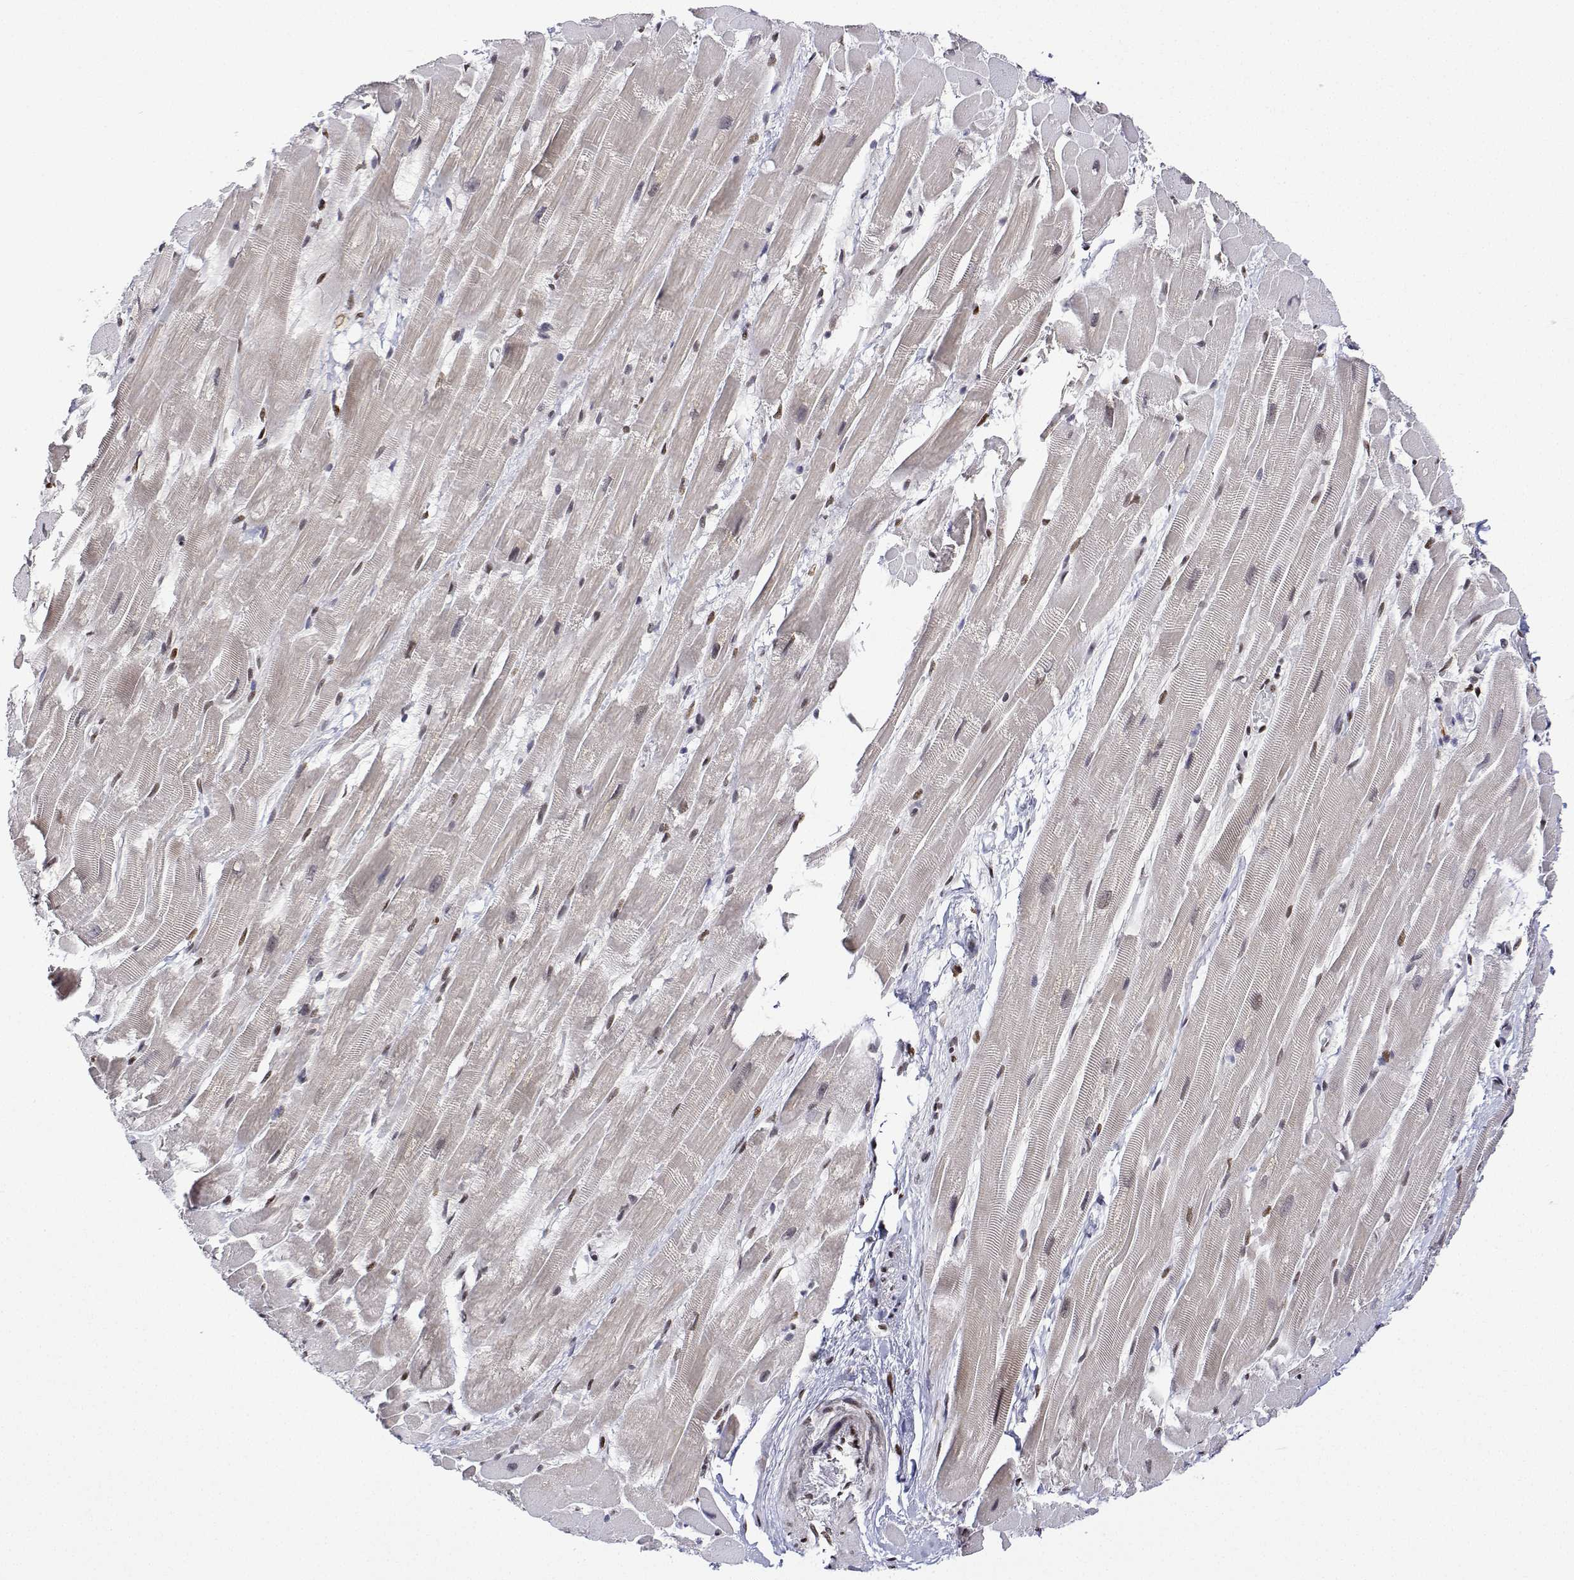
{"staining": {"intensity": "weak", "quantity": "25%-75%", "location": "nuclear"}, "tissue": "heart muscle", "cell_type": "Cardiomyocytes", "image_type": "normal", "snomed": [{"axis": "morphology", "description": "Normal tissue, NOS"}, {"axis": "topography", "description": "Heart"}], "caption": "The histopathology image displays staining of normal heart muscle, revealing weak nuclear protein expression (brown color) within cardiomyocytes.", "gene": "XPC", "patient": {"sex": "male", "age": 37}}